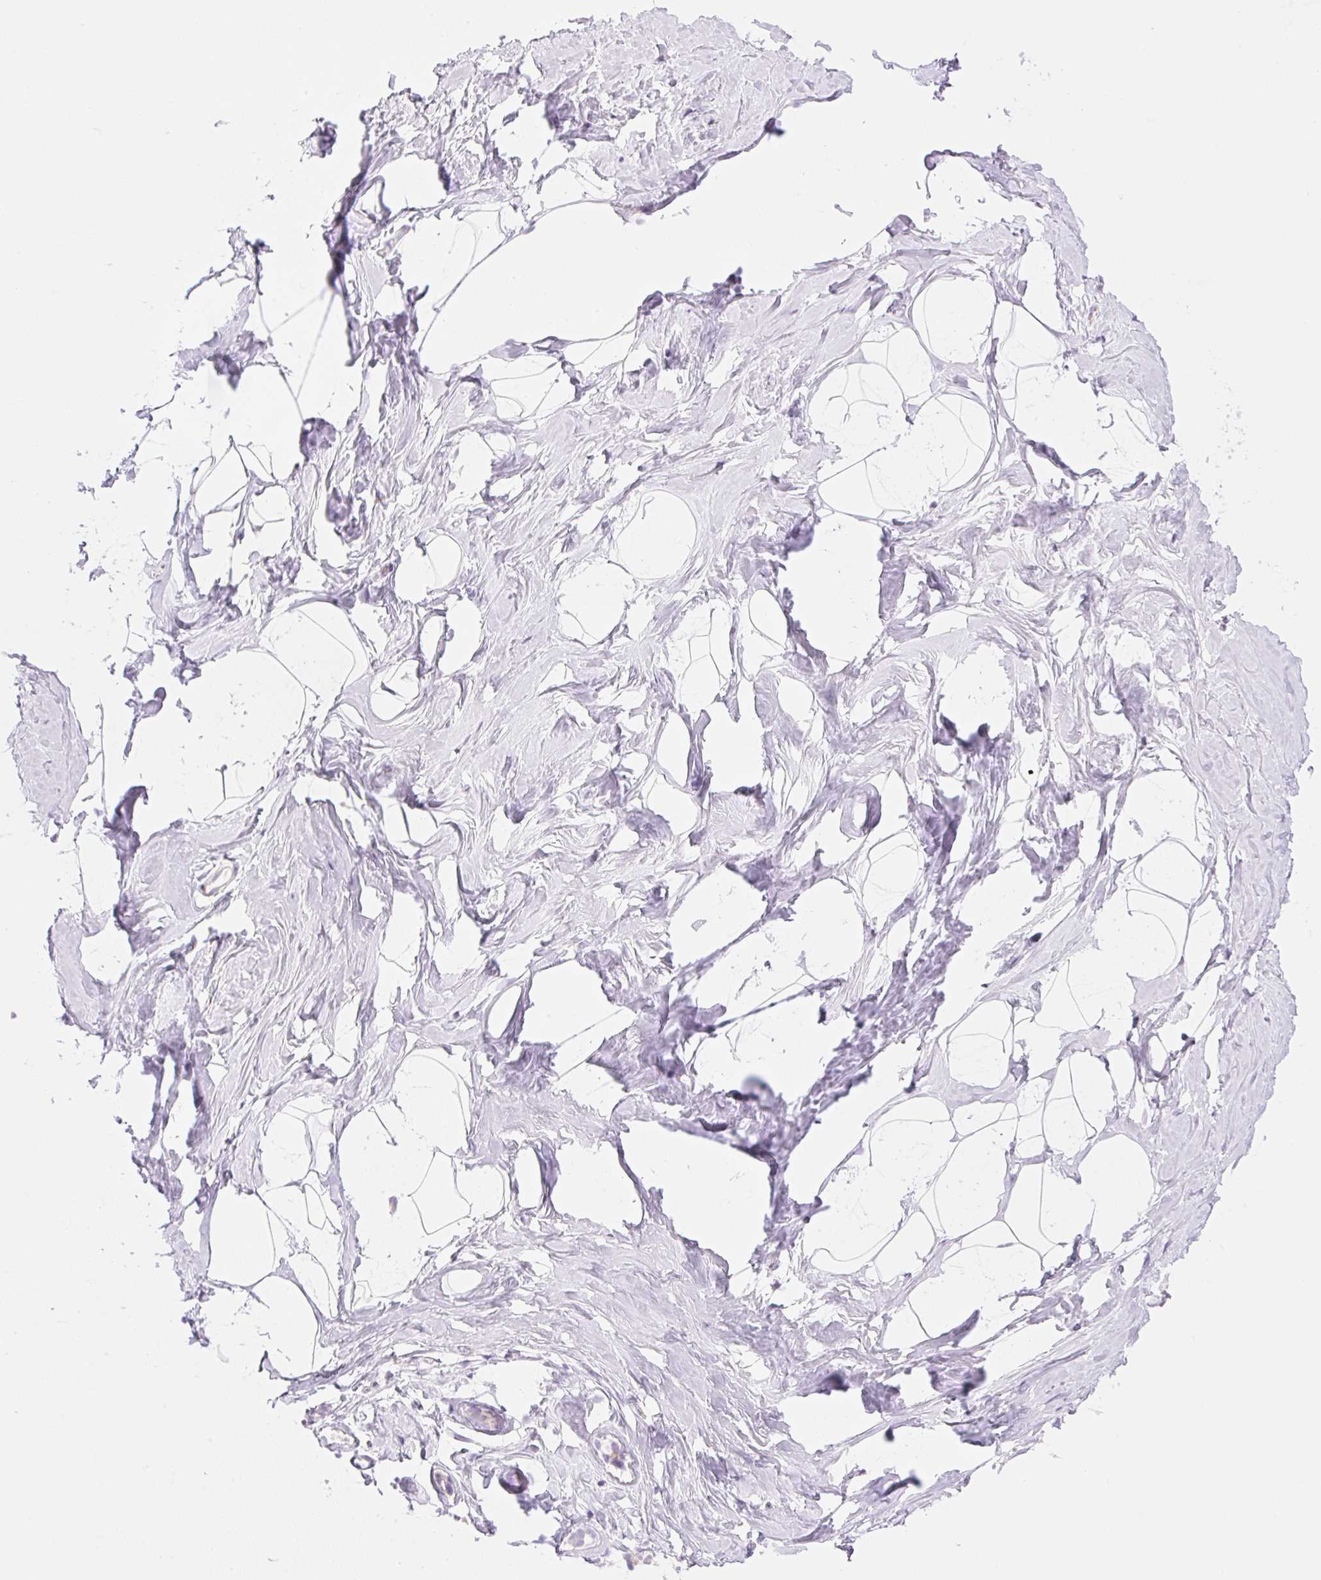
{"staining": {"intensity": "negative", "quantity": "none", "location": "none"}, "tissue": "breast", "cell_type": "Adipocytes", "image_type": "normal", "snomed": [{"axis": "morphology", "description": "Normal tissue, NOS"}, {"axis": "topography", "description": "Breast"}], "caption": "High magnification brightfield microscopy of benign breast stained with DAB (3,3'-diaminobenzidine) (brown) and counterstained with hematoxylin (blue): adipocytes show no significant staining.", "gene": "SPRYD4", "patient": {"sex": "female", "age": 32}}